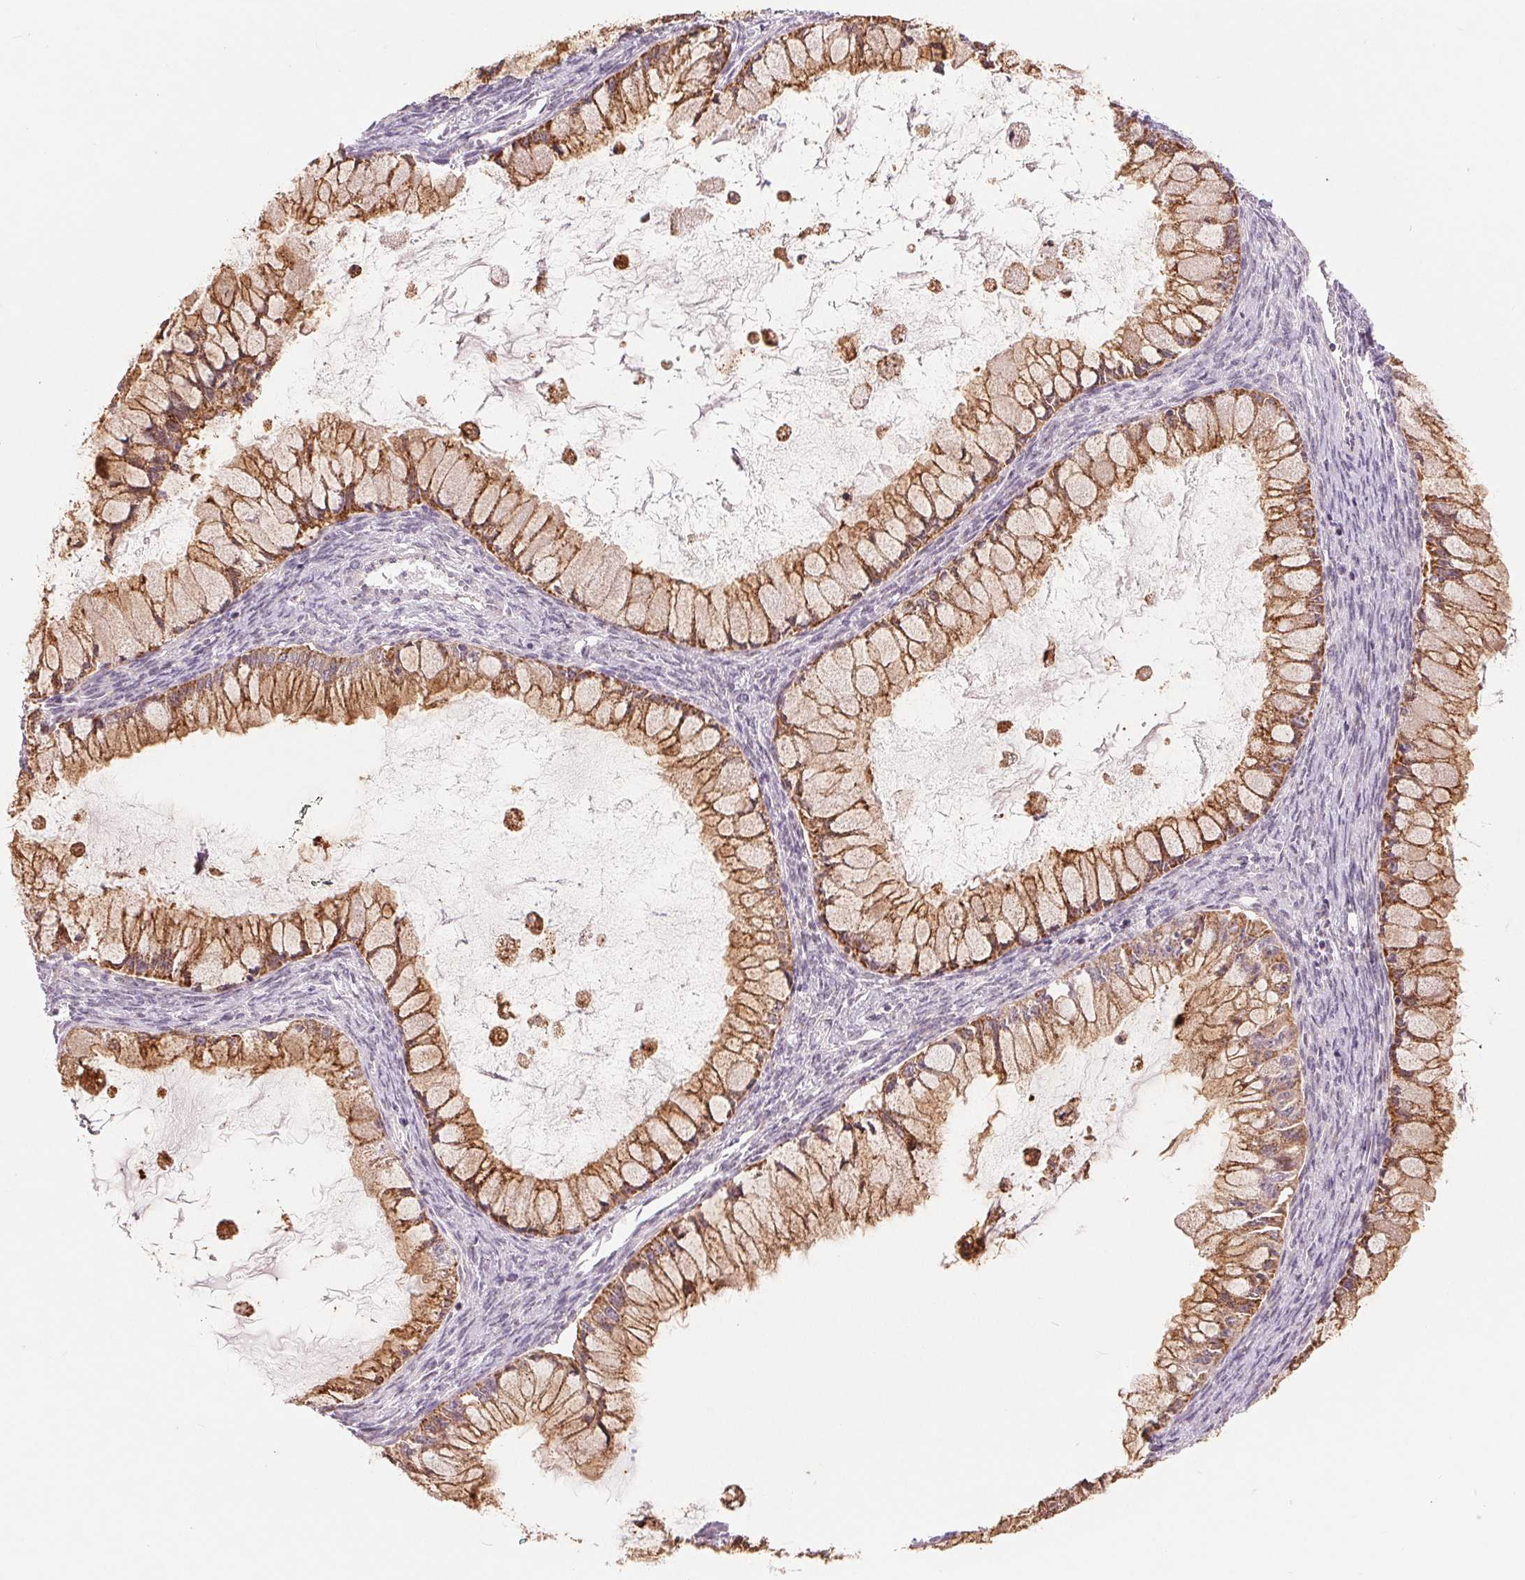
{"staining": {"intensity": "moderate", "quantity": ">75%", "location": "cytoplasmic/membranous"}, "tissue": "ovarian cancer", "cell_type": "Tumor cells", "image_type": "cancer", "snomed": [{"axis": "morphology", "description": "Cystadenocarcinoma, mucinous, NOS"}, {"axis": "topography", "description": "Ovary"}], "caption": "Brown immunohistochemical staining in human ovarian mucinous cystadenocarcinoma exhibits moderate cytoplasmic/membranous positivity in about >75% of tumor cells. (brown staining indicates protein expression, while blue staining denotes nuclei).", "gene": "ARHGAP32", "patient": {"sex": "female", "age": 34}}